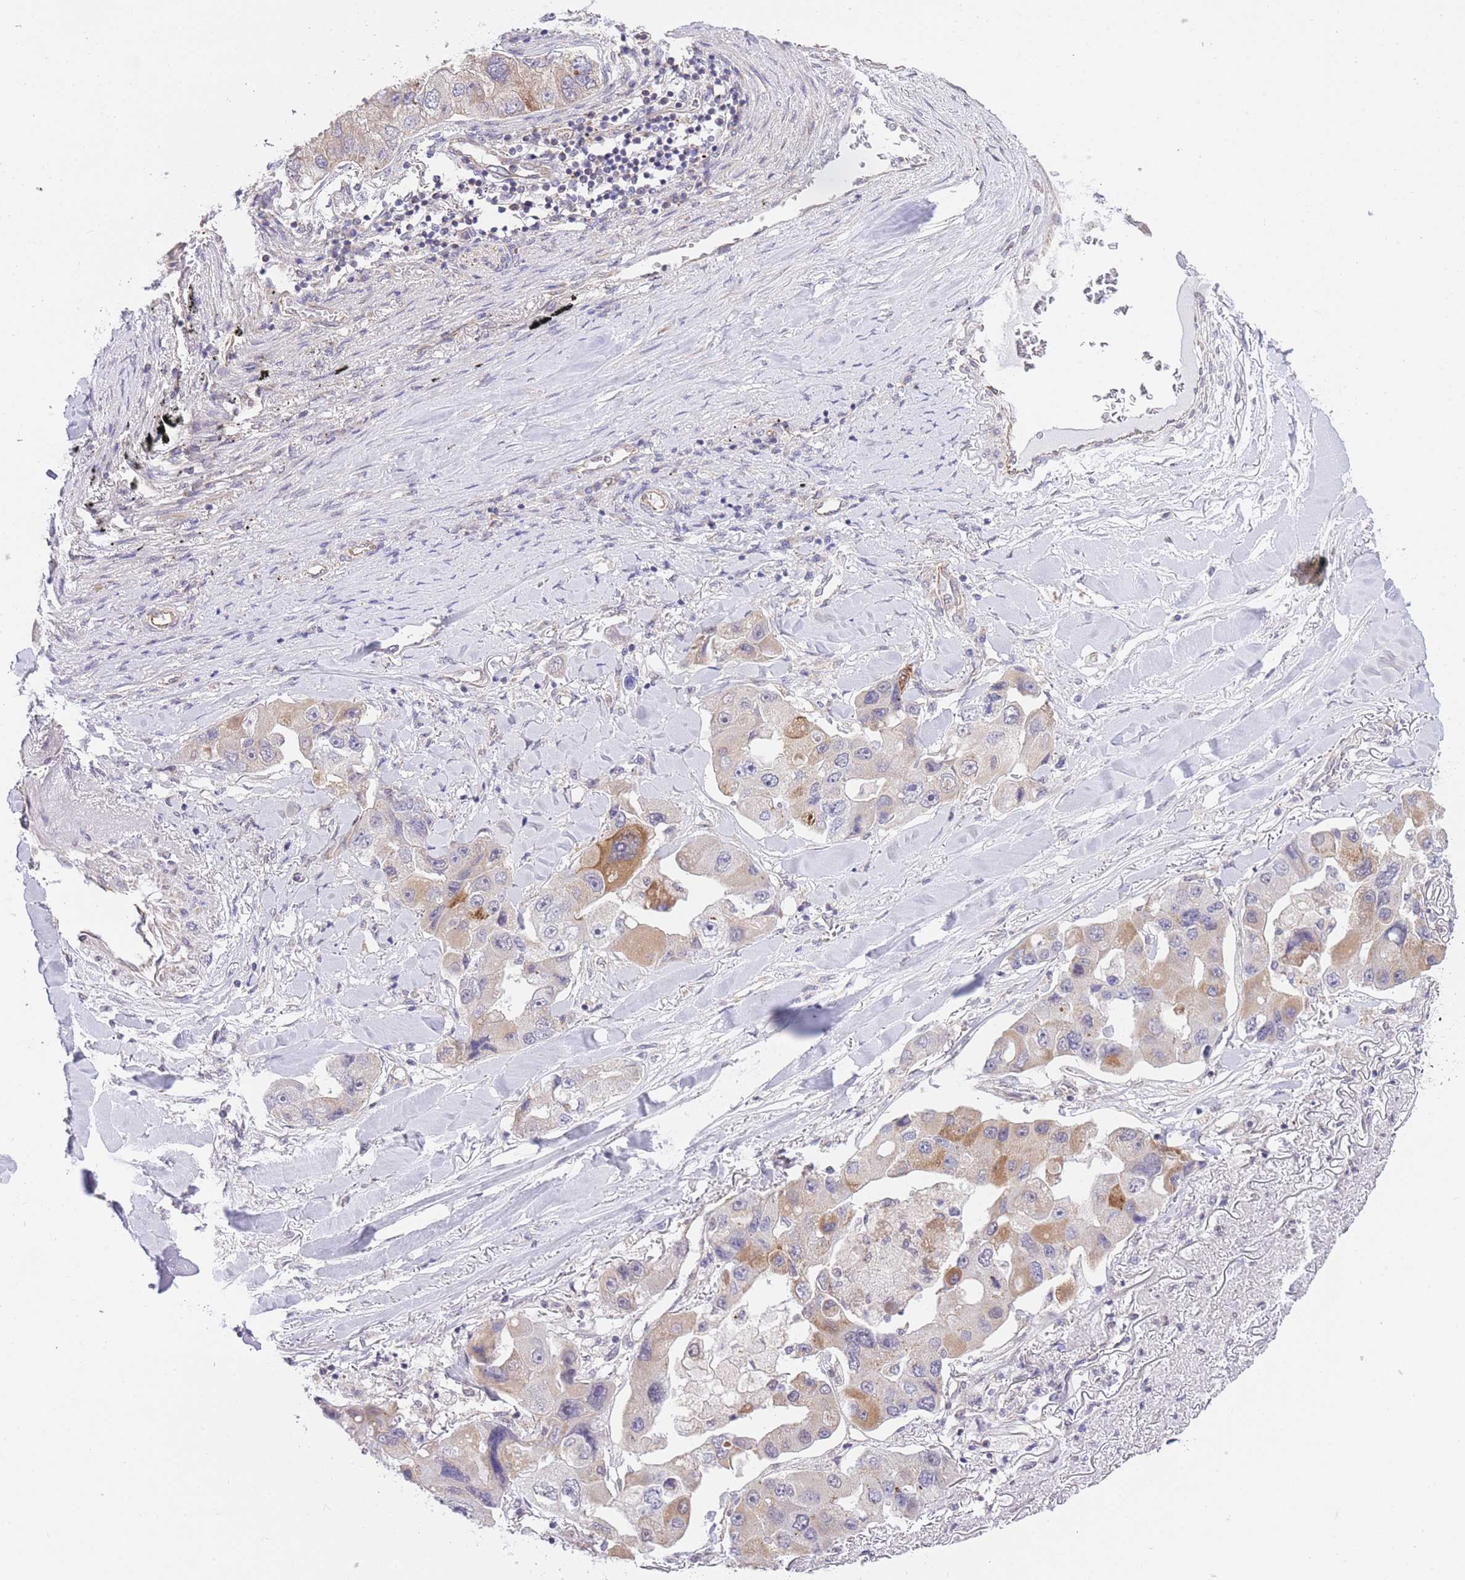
{"staining": {"intensity": "strong", "quantity": "<25%", "location": "cytoplasmic/membranous"}, "tissue": "lung cancer", "cell_type": "Tumor cells", "image_type": "cancer", "snomed": [{"axis": "morphology", "description": "Adenocarcinoma, NOS"}, {"axis": "topography", "description": "Lung"}], "caption": "Lung cancer (adenocarcinoma) stained with a protein marker exhibits strong staining in tumor cells.", "gene": "CTBP1", "patient": {"sex": "female", "age": 54}}